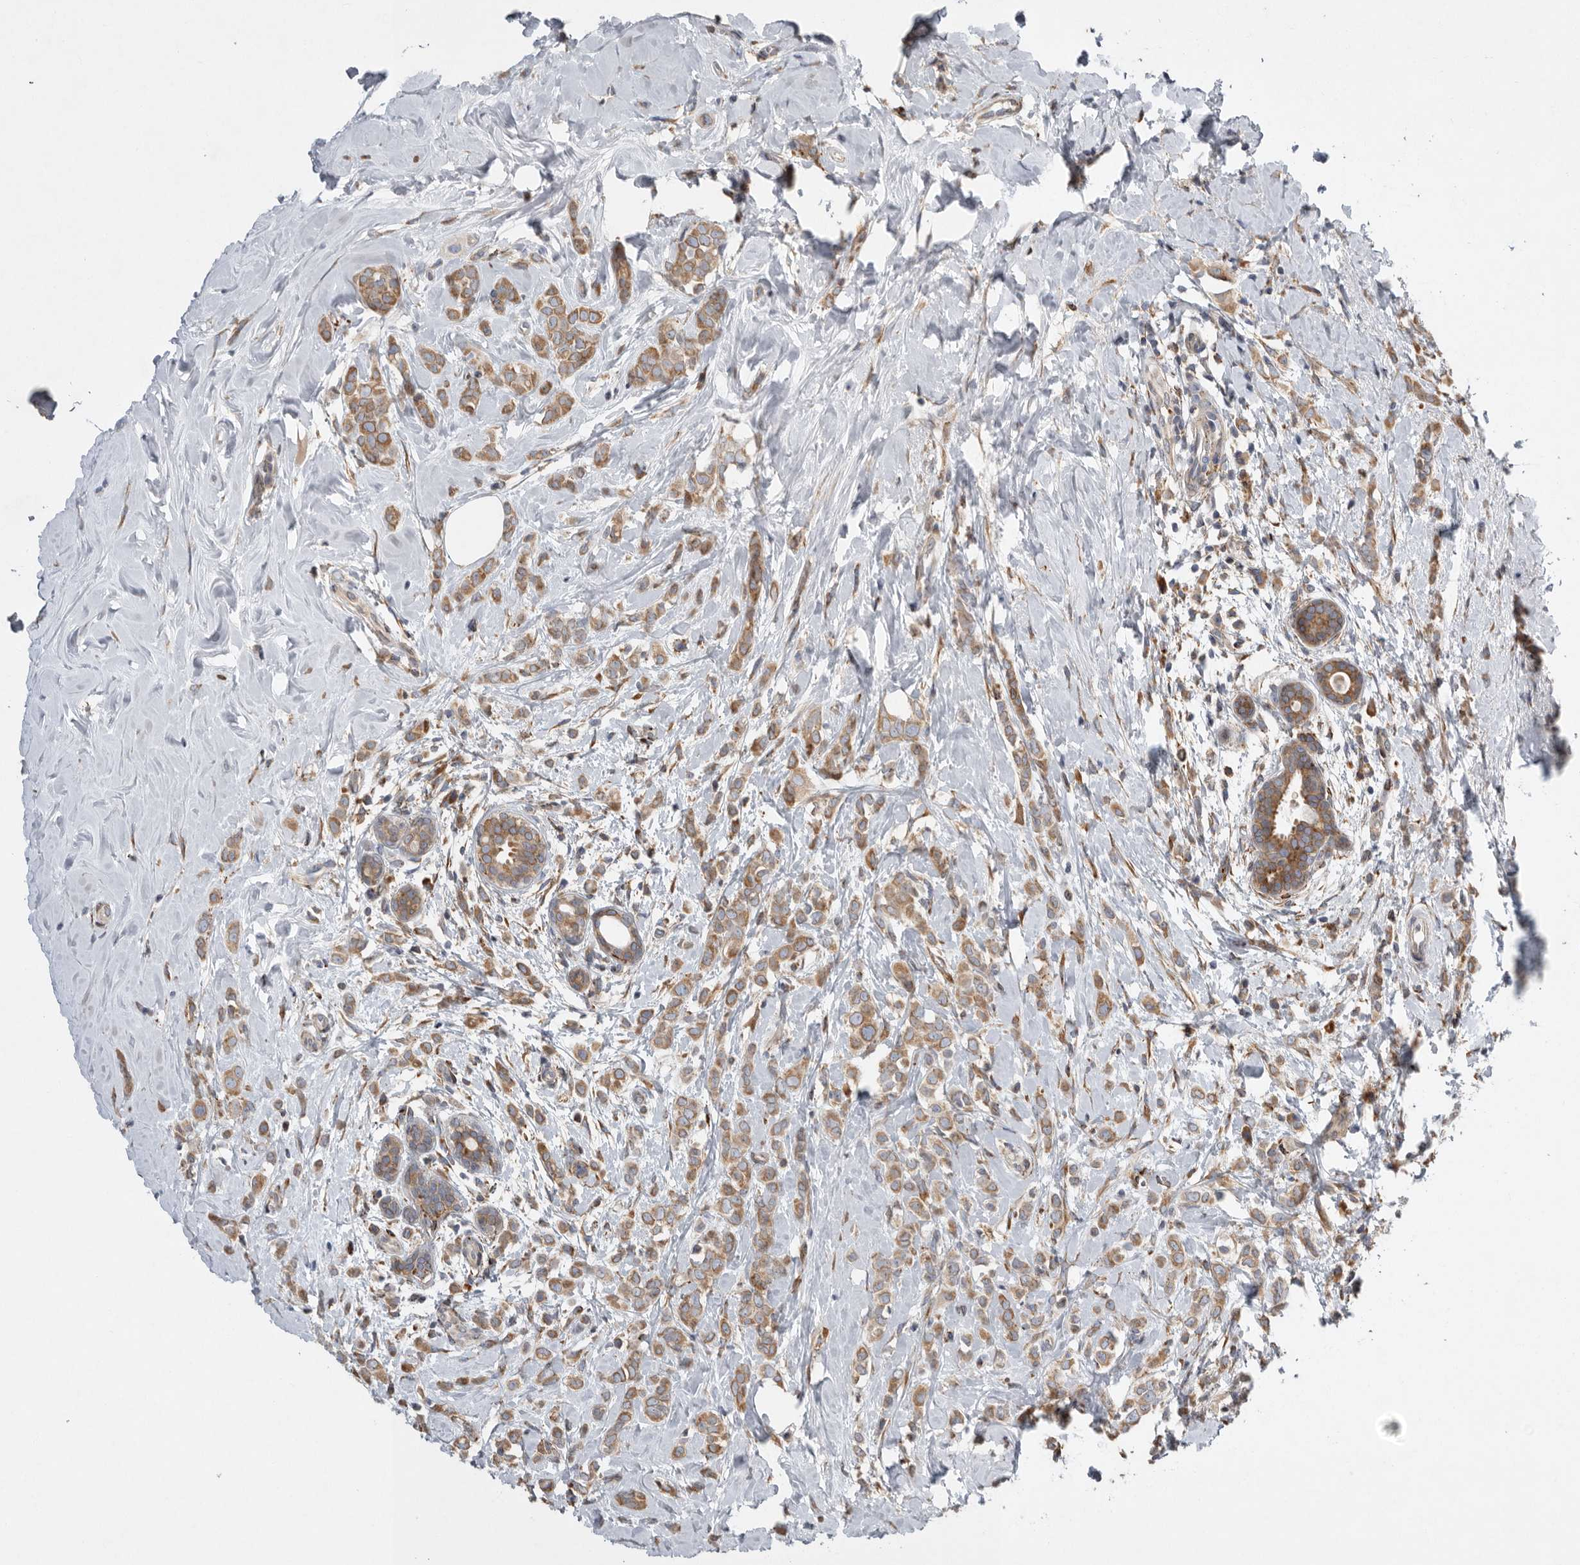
{"staining": {"intensity": "moderate", "quantity": ">75%", "location": "cytoplasmic/membranous"}, "tissue": "breast cancer", "cell_type": "Tumor cells", "image_type": "cancer", "snomed": [{"axis": "morphology", "description": "Lobular carcinoma"}, {"axis": "topography", "description": "Breast"}], "caption": "A high-resolution micrograph shows immunohistochemistry staining of lobular carcinoma (breast), which shows moderate cytoplasmic/membranous positivity in about >75% of tumor cells.", "gene": "GANAB", "patient": {"sex": "female", "age": 47}}